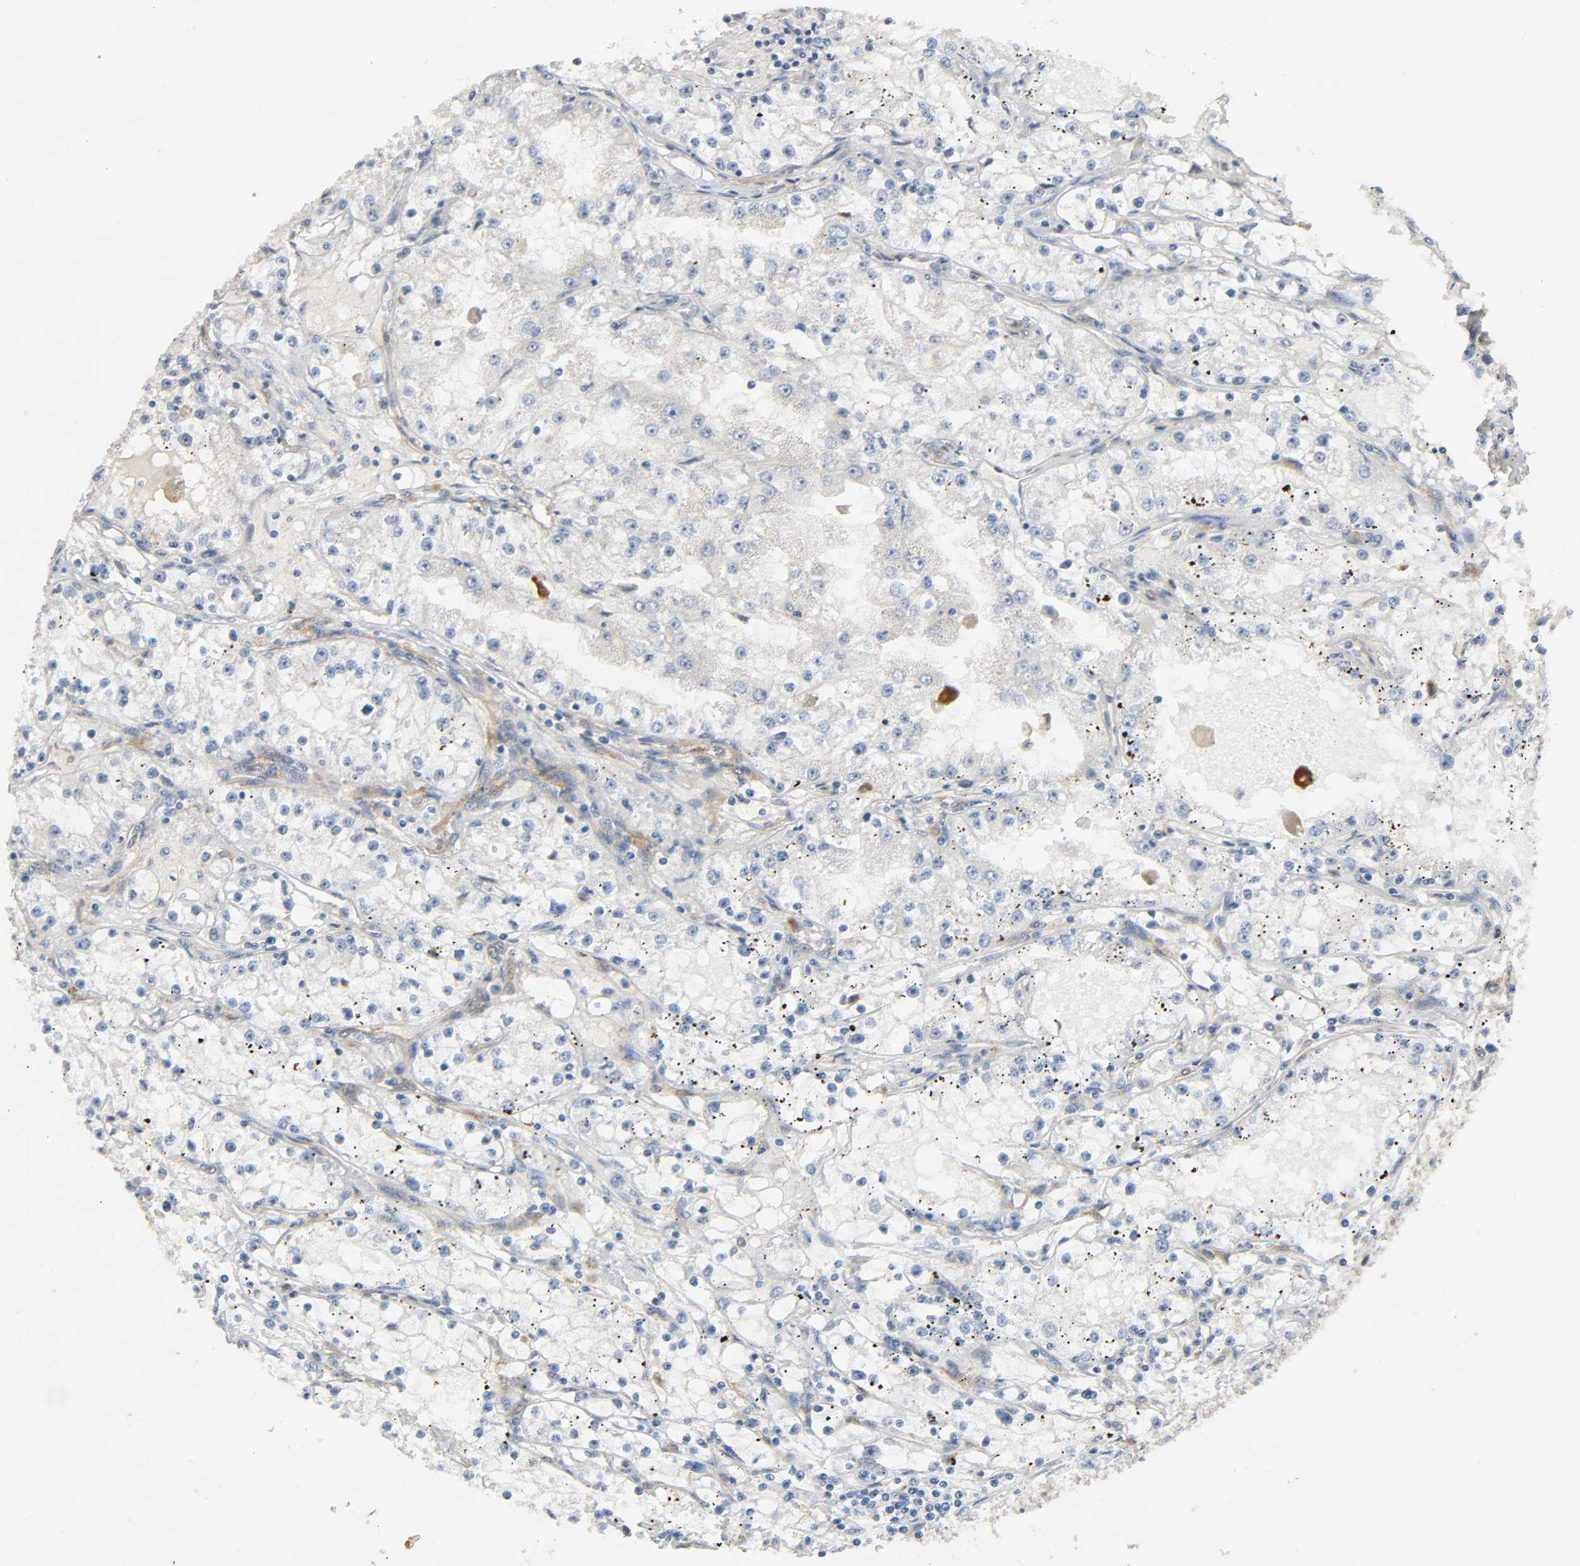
{"staining": {"intensity": "negative", "quantity": "none", "location": "none"}, "tissue": "renal cancer", "cell_type": "Tumor cells", "image_type": "cancer", "snomed": [{"axis": "morphology", "description": "Adenocarcinoma, NOS"}, {"axis": "topography", "description": "Kidney"}], "caption": "There is no significant positivity in tumor cells of renal cancer.", "gene": "ARPC1A", "patient": {"sex": "male", "age": 56}}